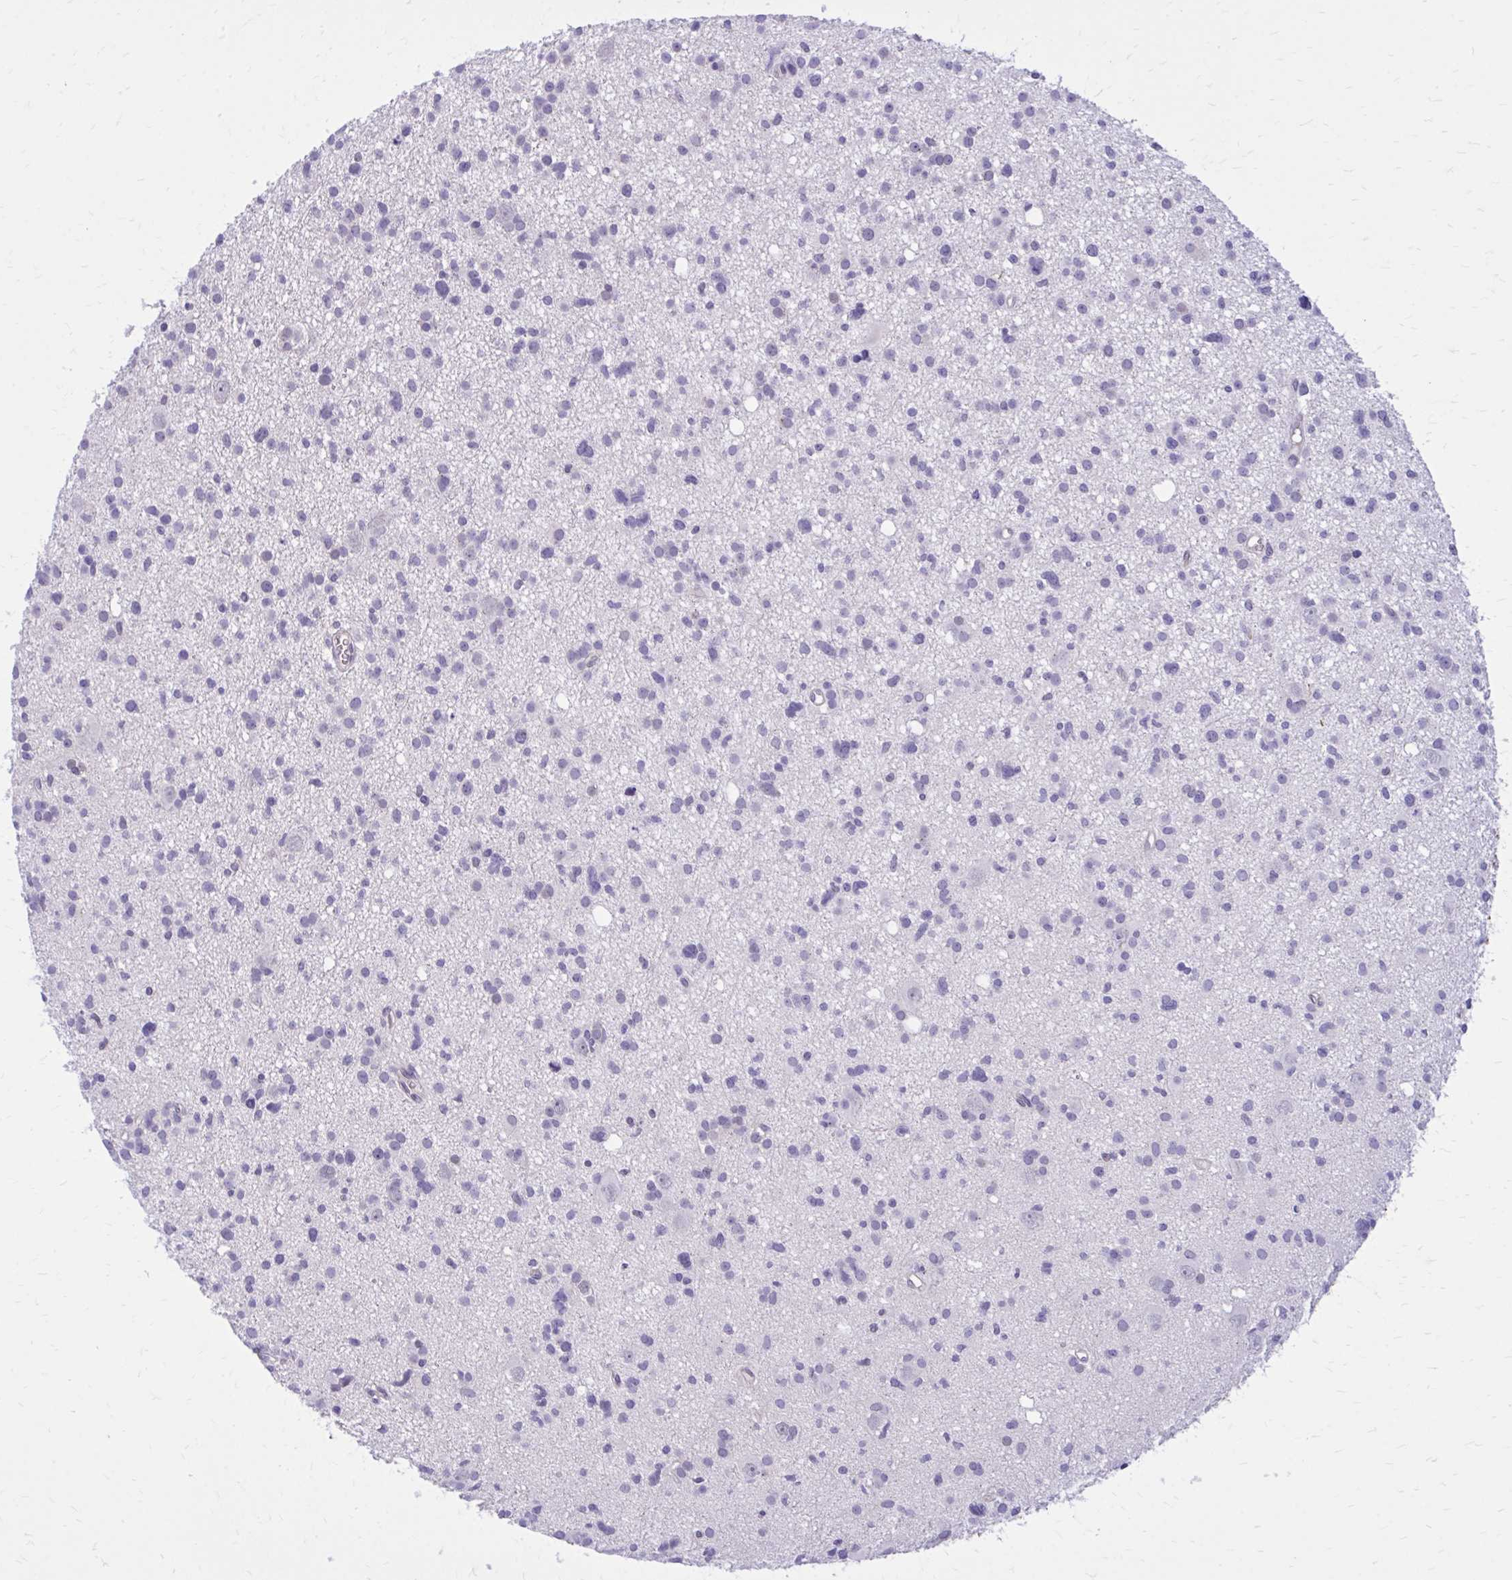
{"staining": {"intensity": "negative", "quantity": "none", "location": "none"}, "tissue": "glioma", "cell_type": "Tumor cells", "image_type": "cancer", "snomed": [{"axis": "morphology", "description": "Glioma, malignant, High grade"}, {"axis": "topography", "description": "Brain"}], "caption": "Immunohistochemistry micrograph of malignant glioma (high-grade) stained for a protein (brown), which demonstrates no staining in tumor cells. The staining is performed using DAB brown chromogen with nuclei counter-stained in using hematoxylin.", "gene": "ZBTB25", "patient": {"sex": "male", "age": 23}}